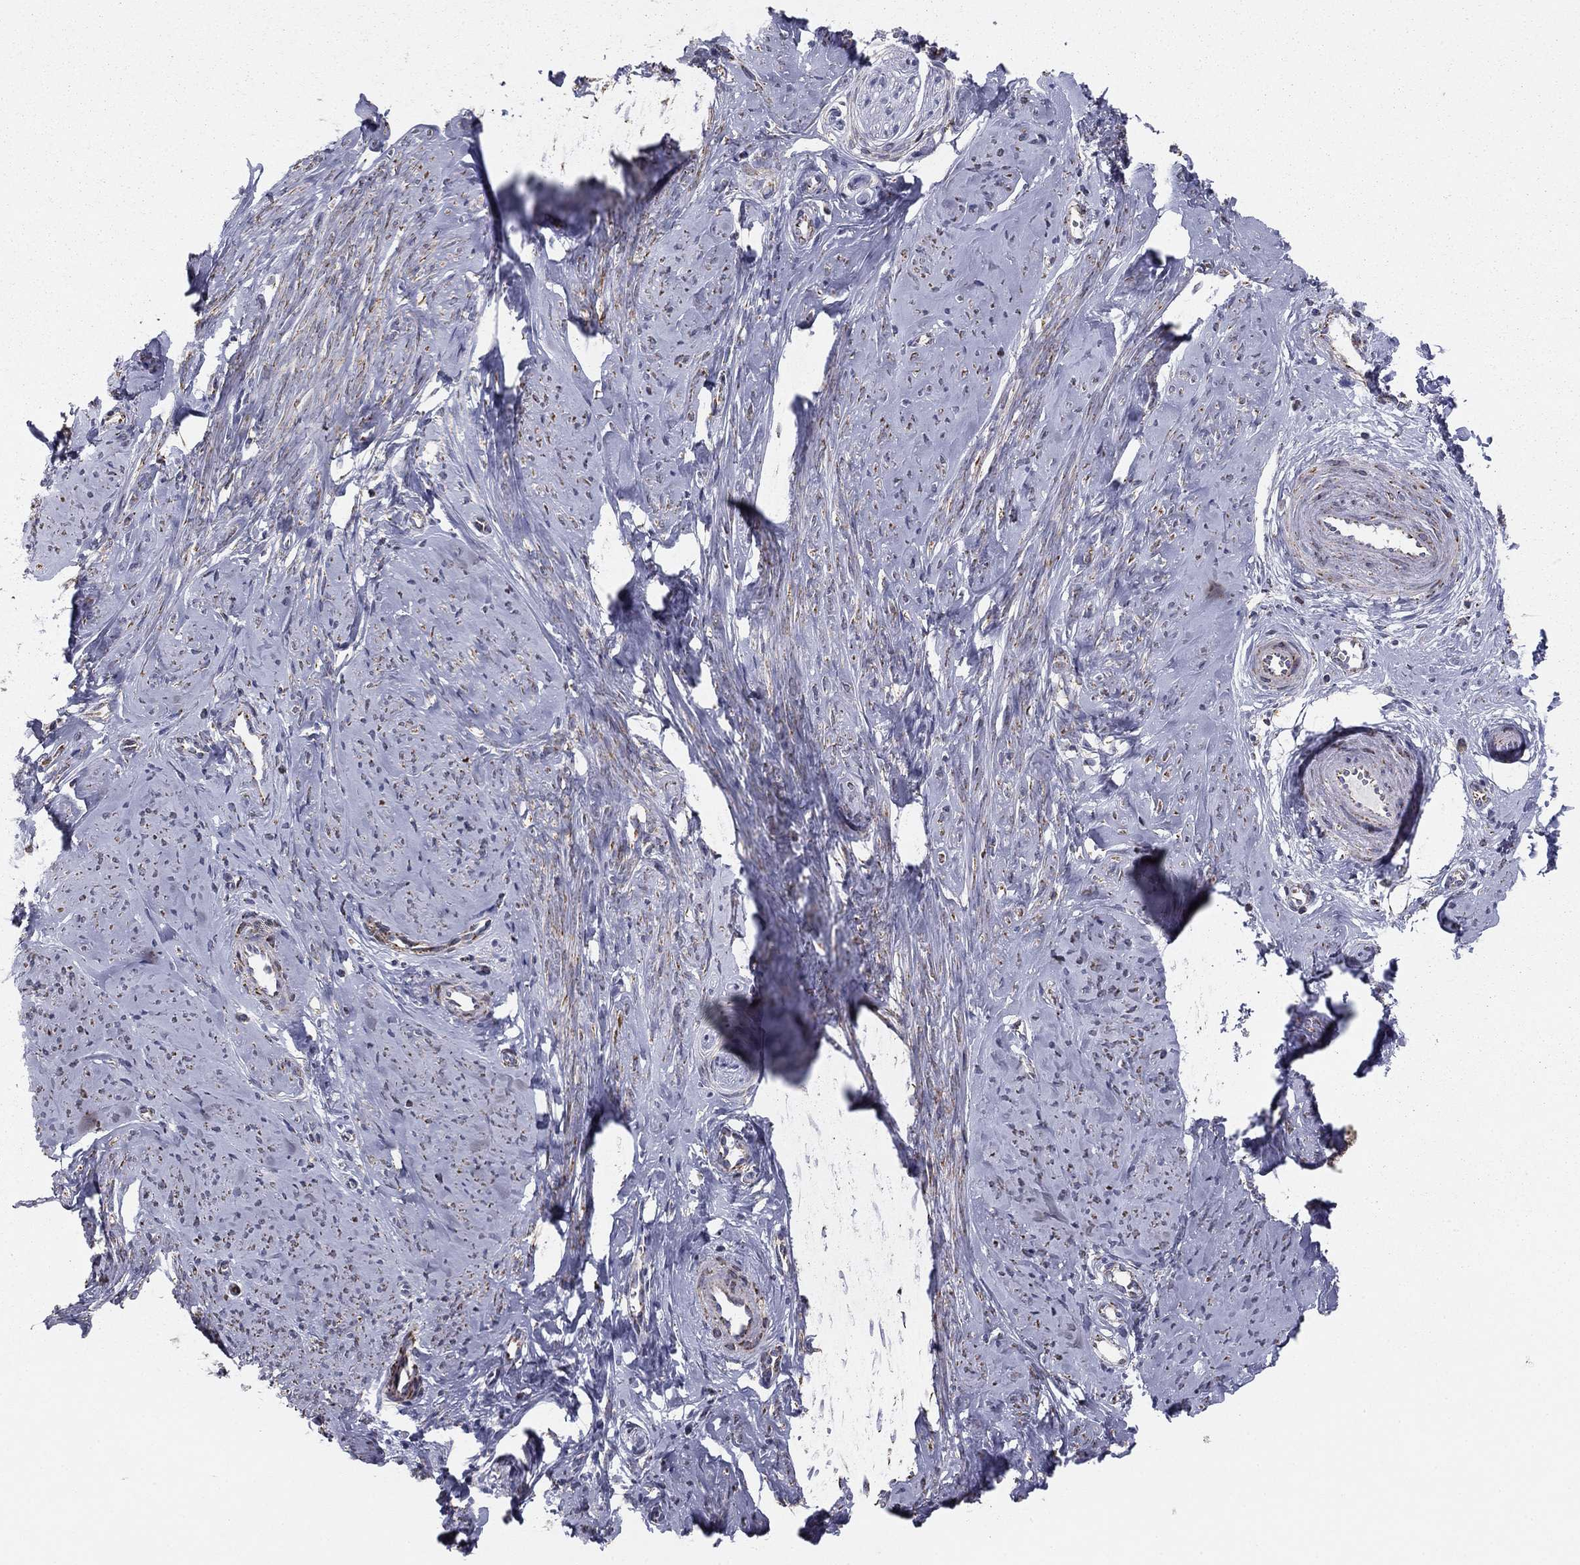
{"staining": {"intensity": "moderate", "quantity": "<25%", "location": "cytoplasmic/membranous"}, "tissue": "smooth muscle", "cell_type": "Smooth muscle cells", "image_type": "normal", "snomed": [{"axis": "morphology", "description": "Normal tissue, NOS"}, {"axis": "topography", "description": "Smooth muscle"}], "caption": "Immunohistochemistry (IHC) staining of benign smooth muscle, which displays low levels of moderate cytoplasmic/membranous positivity in approximately <25% of smooth muscle cells indicating moderate cytoplasmic/membranous protein staining. The staining was performed using DAB (brown) for protein detection and nuclei were counterstained in hematoxylin (blue).", "gene": "NDUFV1", "patient": {"sex": "female", "age": 48}}